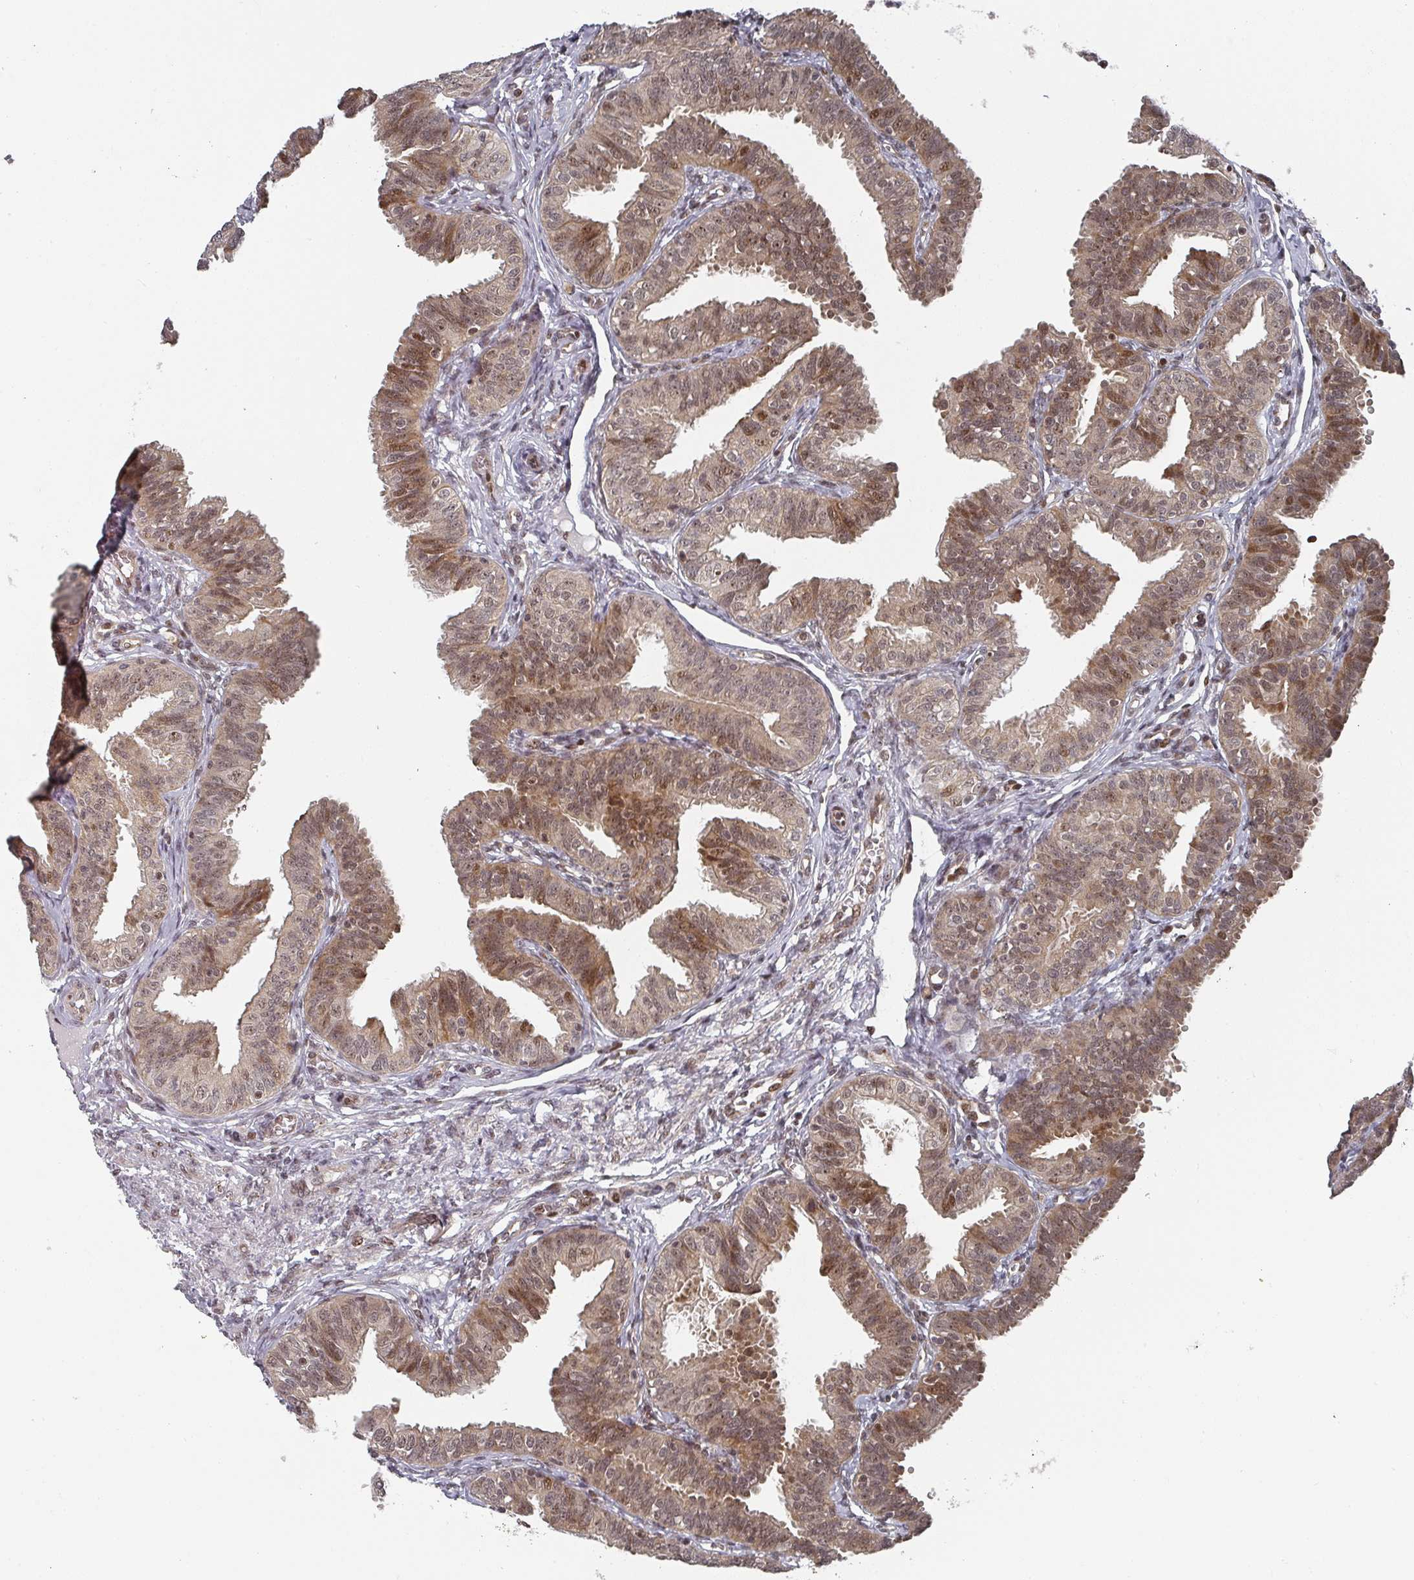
{"staining": {"intensity": "moderate", "quantity": ">75%", "location": "cytoplasmic/membranous,nuclear"}, "tissue": "fallopian tube", "cell_type": "Glandular cells", "image_type": "normal", "snomed": [{"axis": "morphology", "description": "Normal tissue, NOS"}, {"axis": "topography", "description": "Fallopian tube"}], "caption": "This is a photomicrograph of immunohistochemistry (IHC) staining of benign fallopian tube, which shows moderate positivity in the cytoplasmic/membranous,nuclear of glandular cells.", "gene": "KIF1C", "patient": {"sex": "female", "age": 35}}